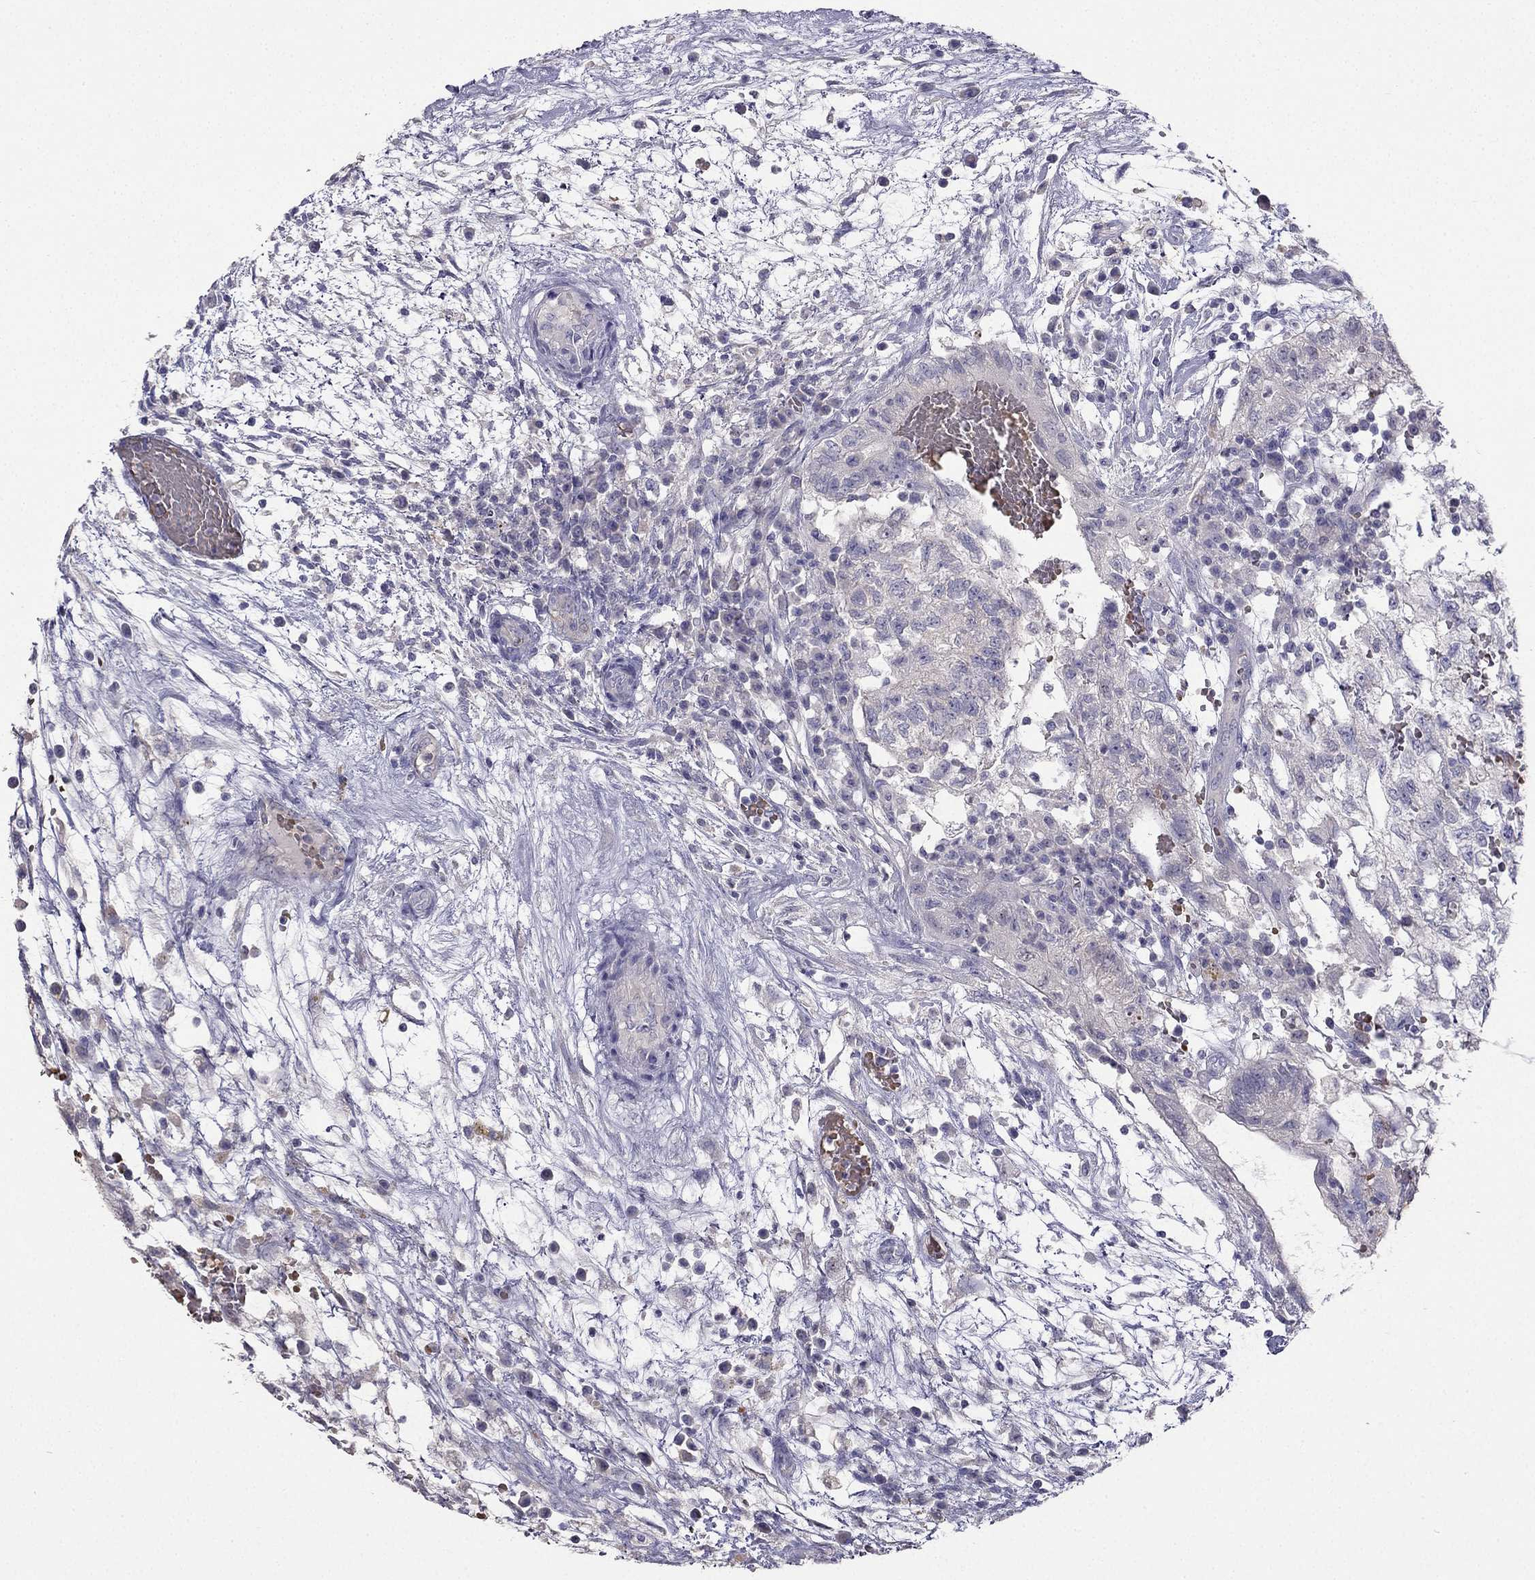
{"staining": {"intensity": "negative", "quantity": "none", "location": "none"}, "tissue": "testis cancer", "cell_type": "Tumor cells", "image_type": "cancer", "snomed": [{"axis": "morphology", "description": "Normal tissue, NOS"}, {"axis": "morphology", "description": "Carcinoma, Embryonal, NOS"}, {"axis": "topography", "description": "Testis"}, {"axis": "topography", "description": "Epididymis"}], "caption": "Protein analysis of testis embryonal carcinoma reveals no significant positivity in tumor cells.", "gene": "RSPH14", "patient": {"sex": "male", "age": 32}}